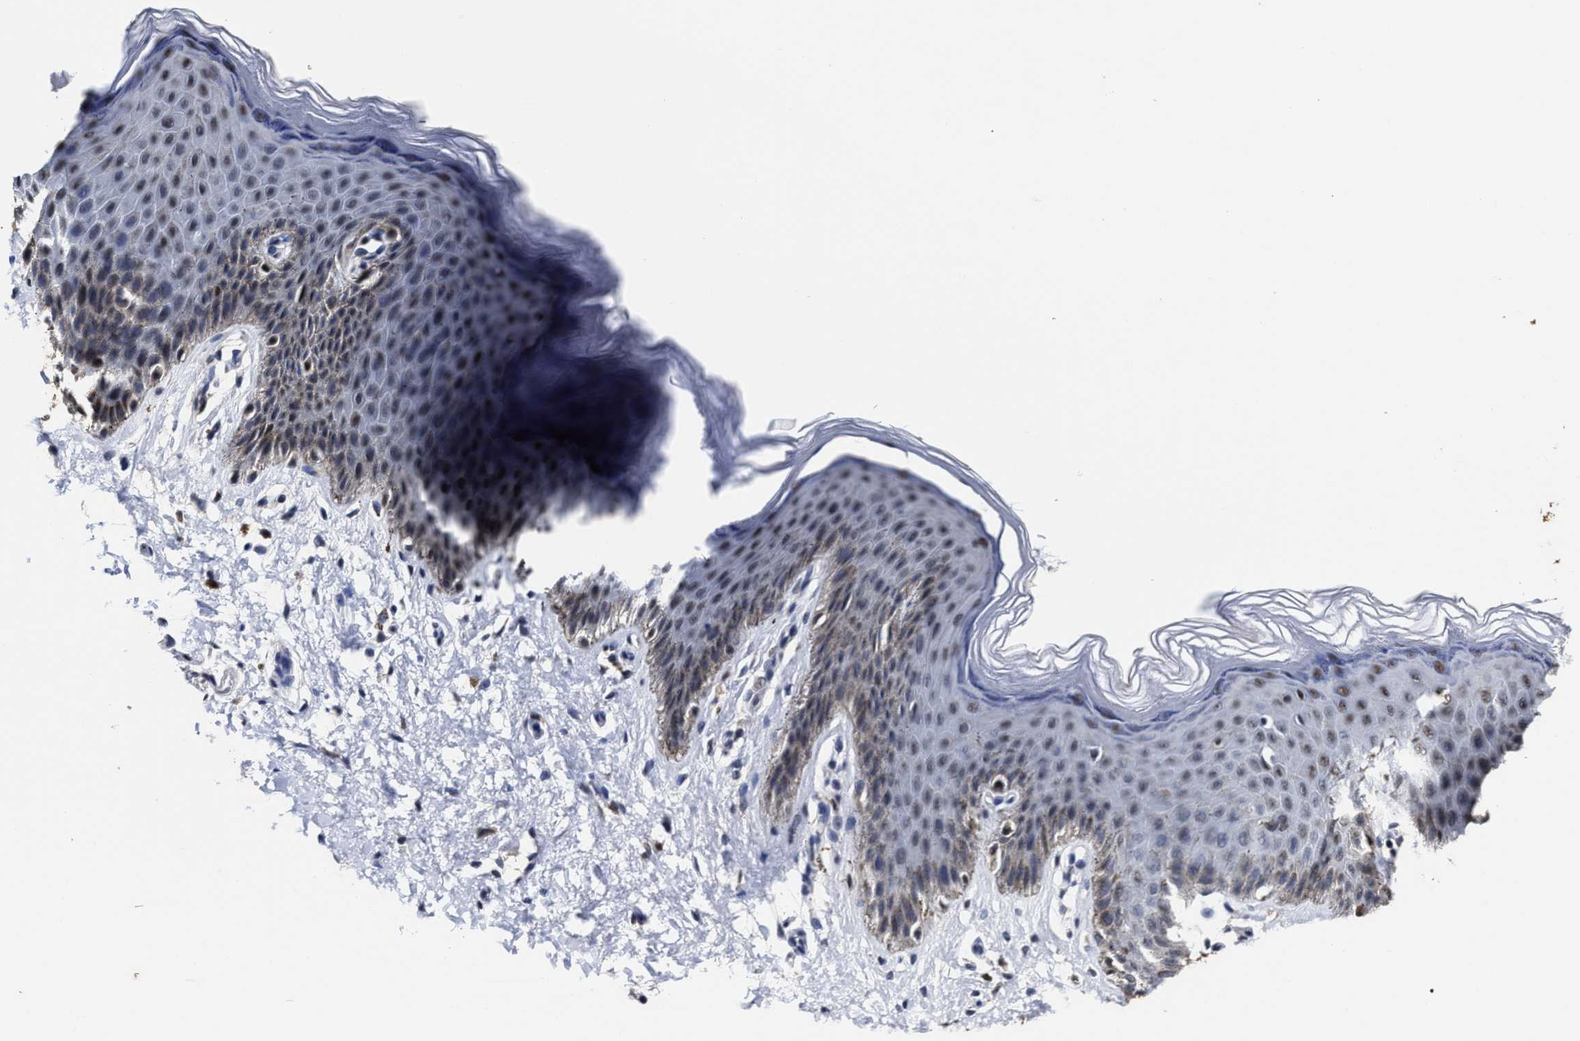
{"staining": {"intensity": "weak", "quantity": "<25%", "location": "cytoplasmic/membranous,nuclear"}, "tissue": "skin", "cell_type": "Epidermal cells", "image_type": "normal", "snomed": [{"axis": "morphology", "description": "Normal tissue, NOS"}, {"axis": "topography", "description": "Anal"}], "caption": "Immunohistochemical staining of unremarkable human skin displays no significant staining in epidermal cells. (Stains: DAB IHC with hematoxylin counter stain, Microscopy: brightfield microscopy at high magnification).", "gene": "PRPF4B", "patient": {"sex": "male", "age": 44}}